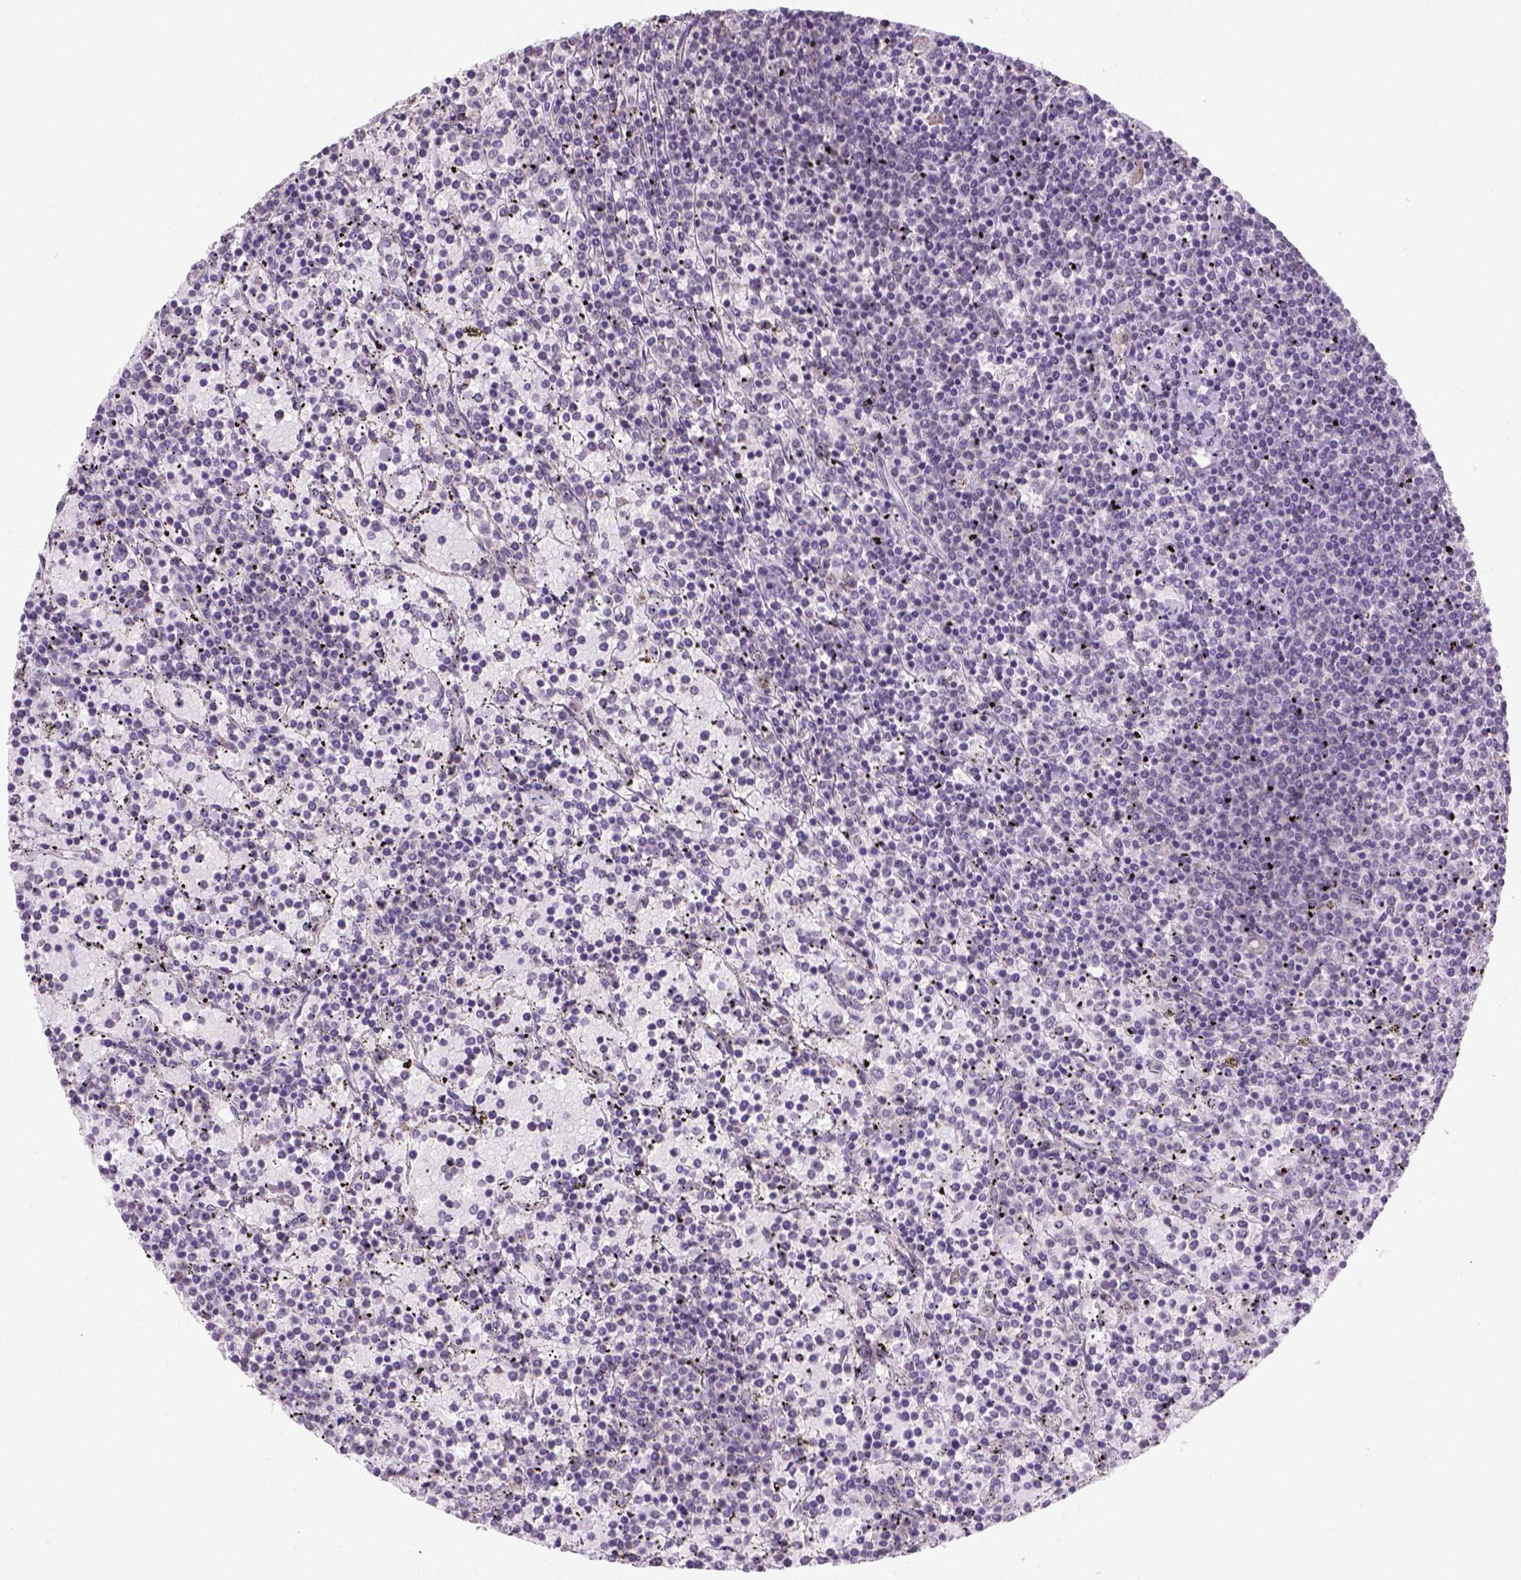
{"staining": {"intensity": "negative", "quantity": "none", "location": "none"}, "tissue": "lymphoma", "cell_type": "Tumor cells", "image_type": "cancer", "snomed": [{"axis": "morphology", "description": "Malignant lymphoma, non-Hodgkin's type, Low grade"}, {"axis": "topography", "description": "Spleen"}], "caption": "Immunohistochemistry (IHC) image of human malignant lymphoma, non-Hodgkin's type (low-grade) stained for a protein (brown), which reveals no positivity in tumor cells.", "gene": "DDX50", "patient": {"sex": "female", "age": 77}}